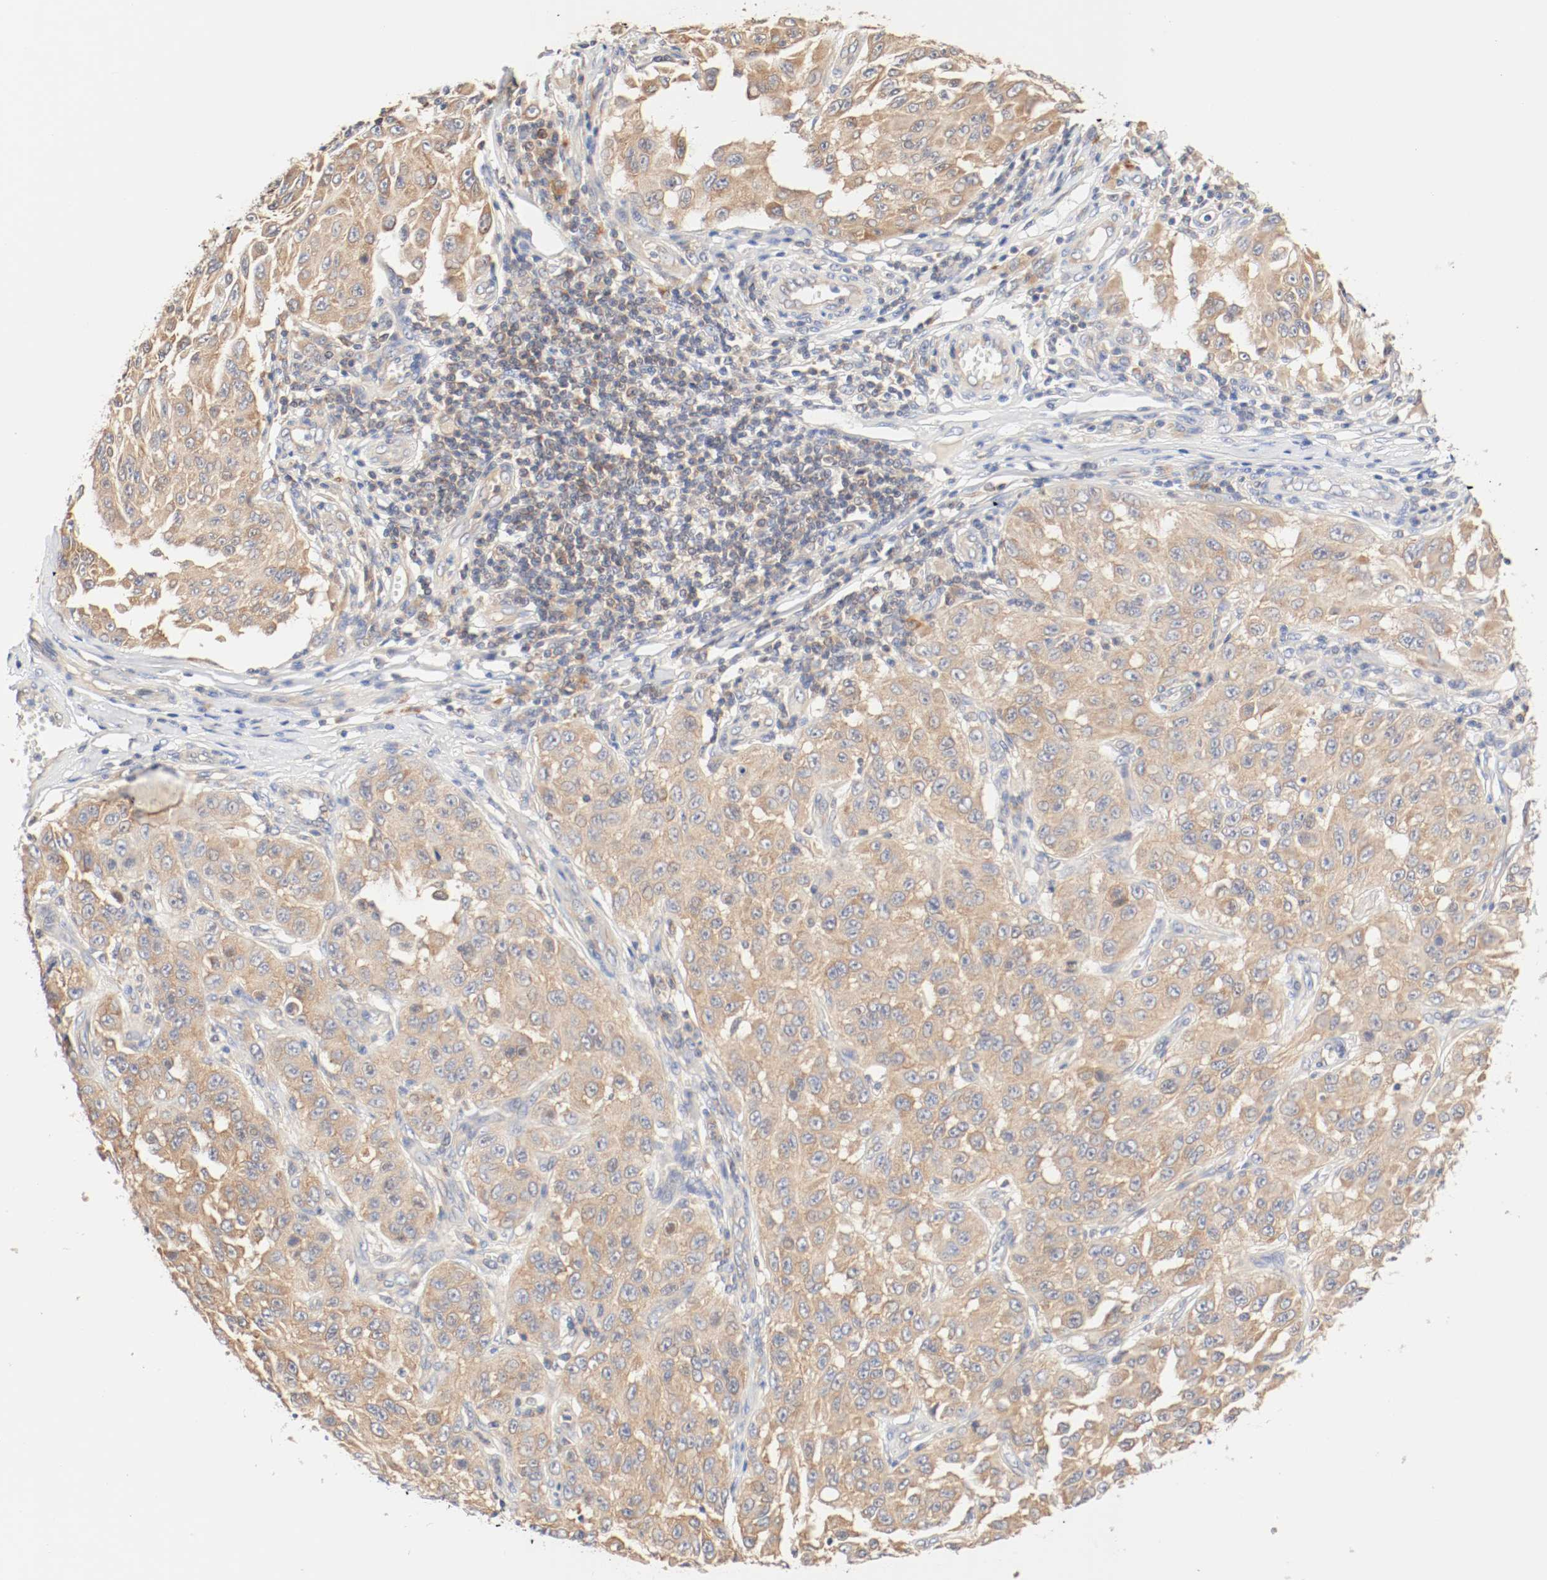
{"staining": {"intensity": "moderate", "quantity": ">75%", "location": "cytoplasmic/membranous"}, "tissue": "melanoma", "cell_type": "Tumor cells", "image_type": "cancer", "snomed": [{"axis": "morphology", "description": "Malignant melanoma, NOS"}, {"axis": "topography", "description": "Skin"}], "caption": "DAB (3,3'-diaminobenzidine) immunohistochemical staining of human melanoma displays moderate cytoplasmic/membranous protein staining in approximately >75% of tumor cells.", "gene": "GIT1", "patient": {"sex": "male", "age": 30}}